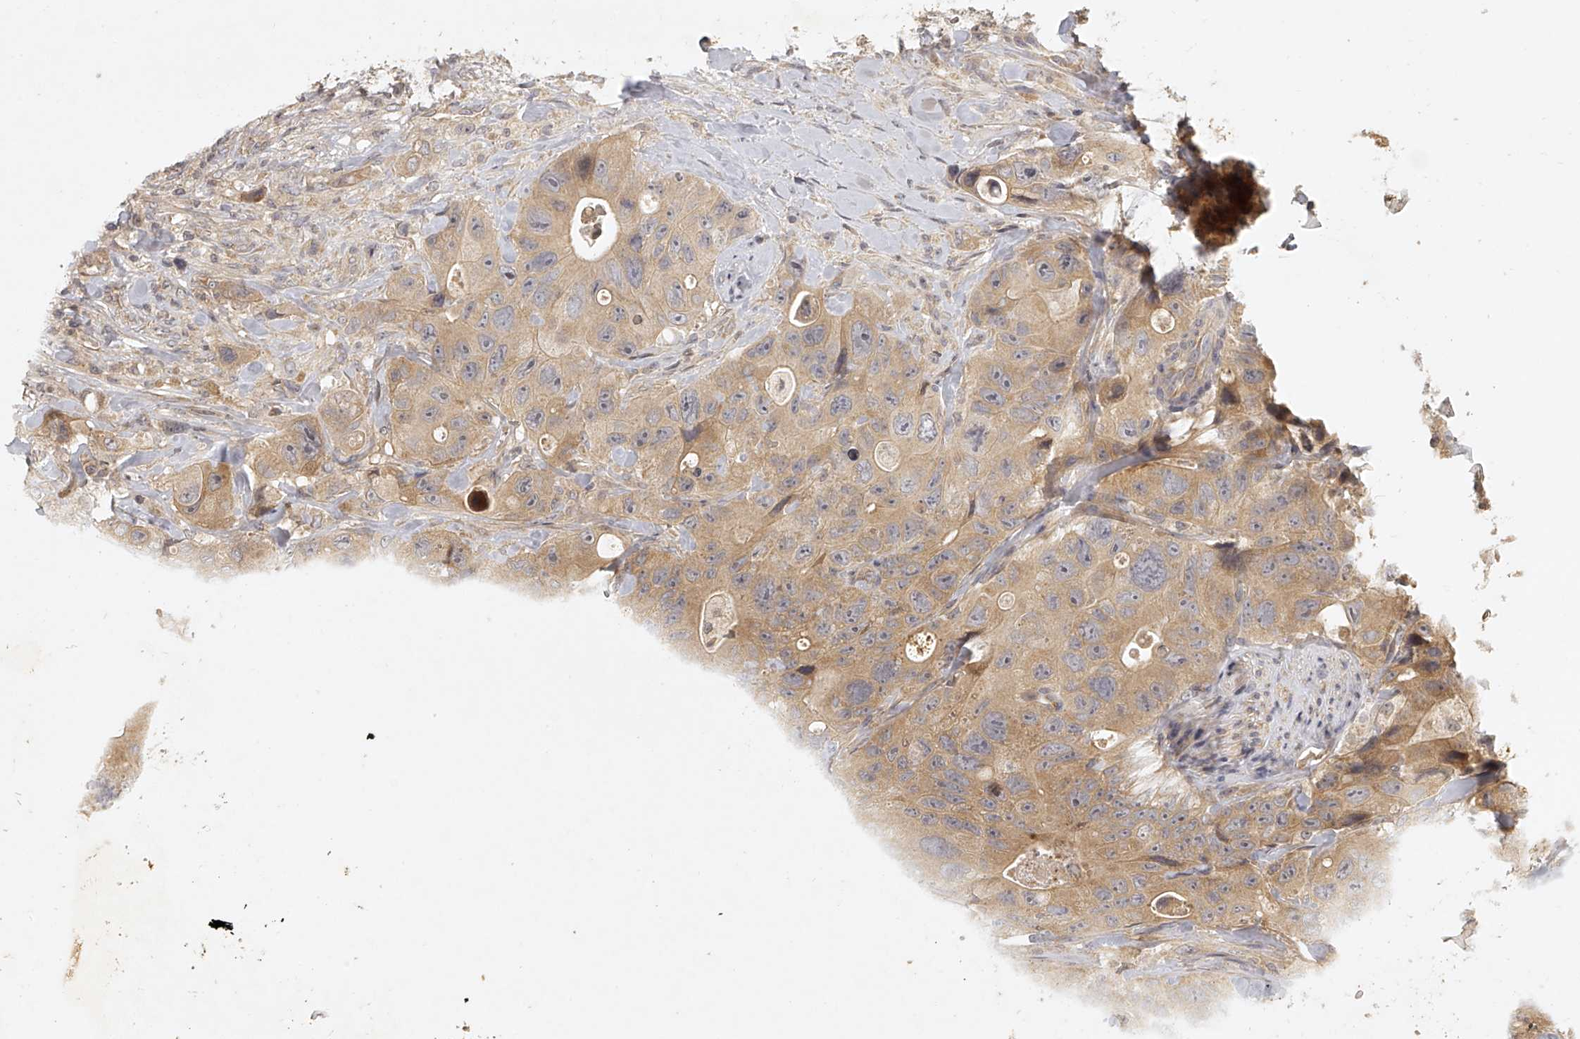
{"staining": {"intensity": "weak", "quantity": ">75%", "location": "cytoplasmic/membranous"}, "tissue": "colorectal cancer", "cell_type": "Tumor cells", "image_type": "cancer", "snomed": [{"axis": "morphology", "description": "Adenocarcinoma, NOS"}, {"axis": "topography", "description": "Colon"}], "caption": "Adenocarcinoma (colorectal) stained for a protein (brown) displays weak cytoplasmic/membranous positive expression in about >75% of tumor cells.", "gene": "NFS1", "patient": {"sex": "female", "age": 46}}